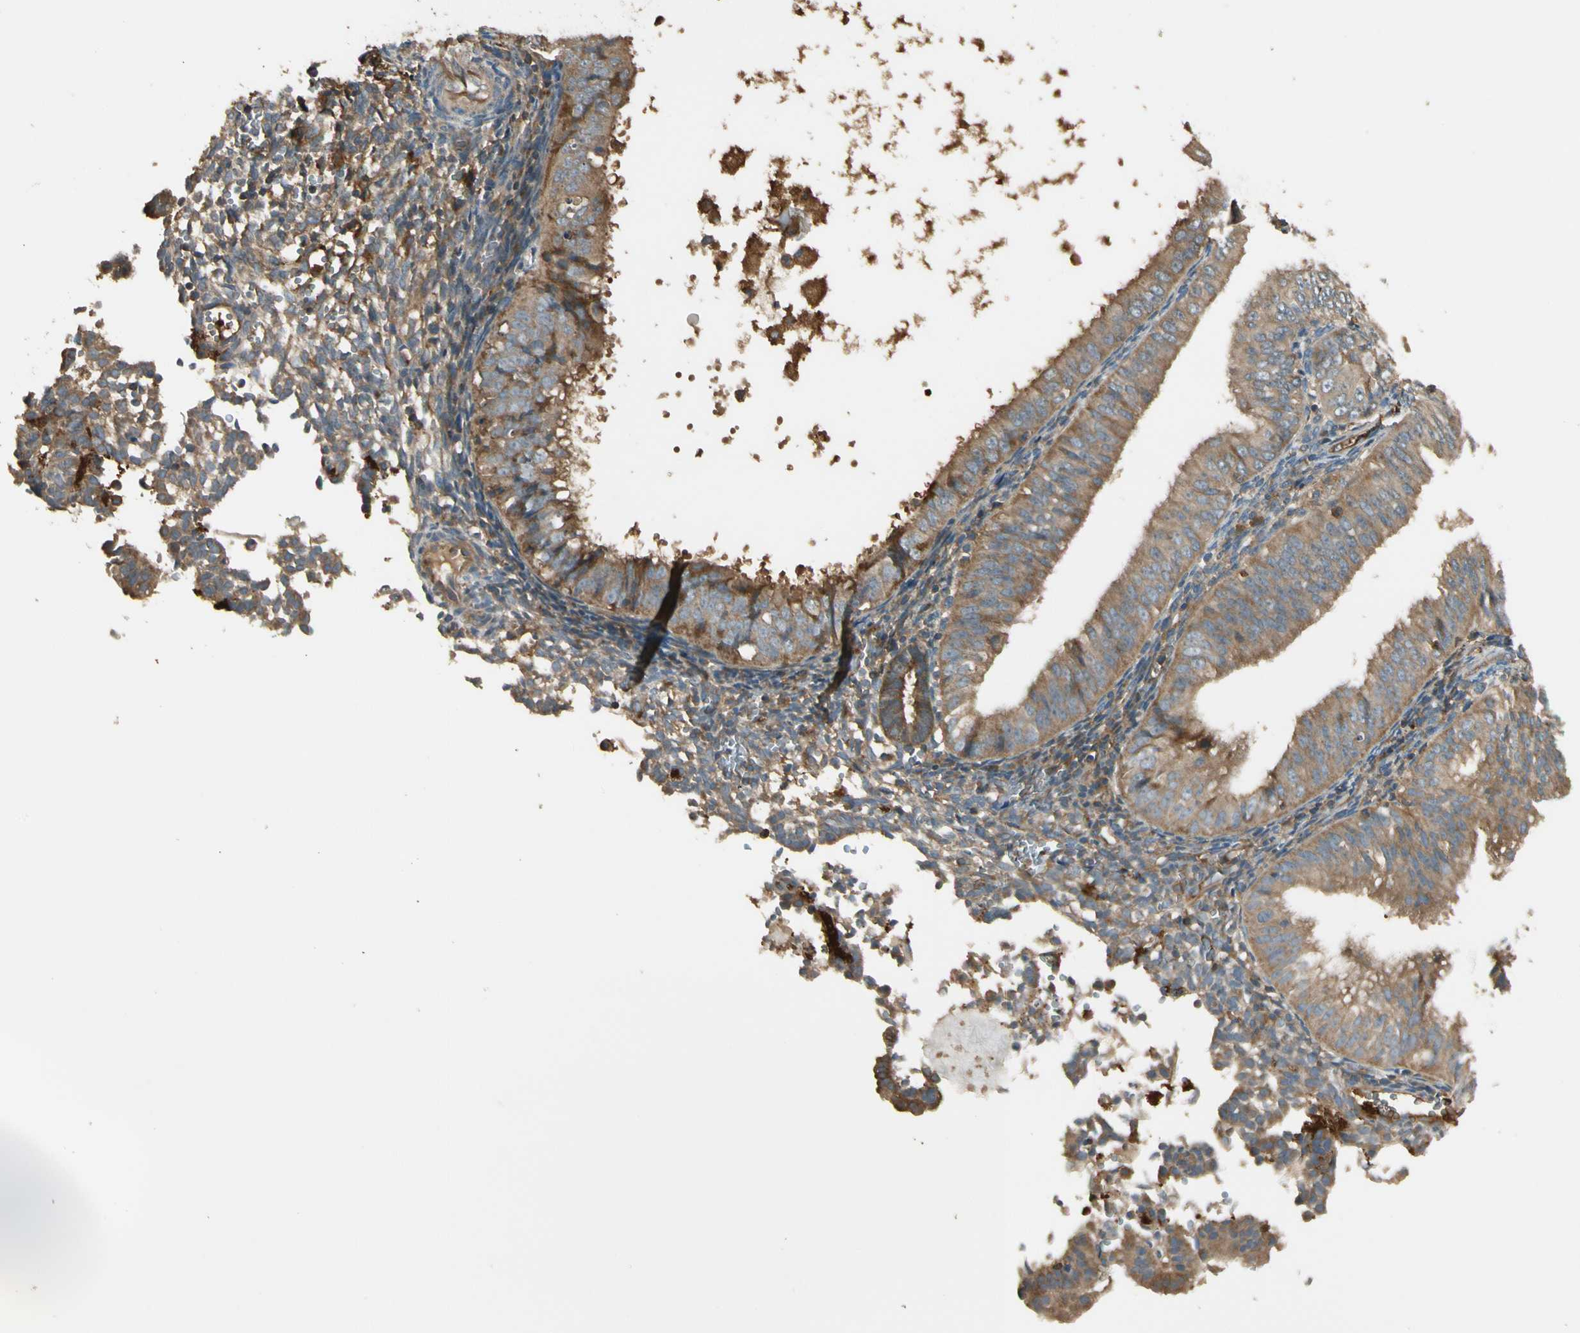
{"staining": {"intensity": "weak", "quantity": ">75%", "location": "cytoplasmic/membranous"}, "tissue": "endometrial cancer", "cell_type": "Tumor cells", "image_type": "cancer", "snomed": [{"axis": "morphology", "description": "Normal tissue, NOS"}, {"axis": "morphology", "description": "Adenocarcinoma, NOS"}, {"axis": "topography", "description": "Endometrium"}], "caption": "Brown immunohistochemical staining in human endometrial cancer (adenocarcinoma) demonstrates weak cytoplasmic/membranous positivity in about >75% of tumor cells.", "gene": "STX11", "patient": {"sex": "female", "age": 53}}